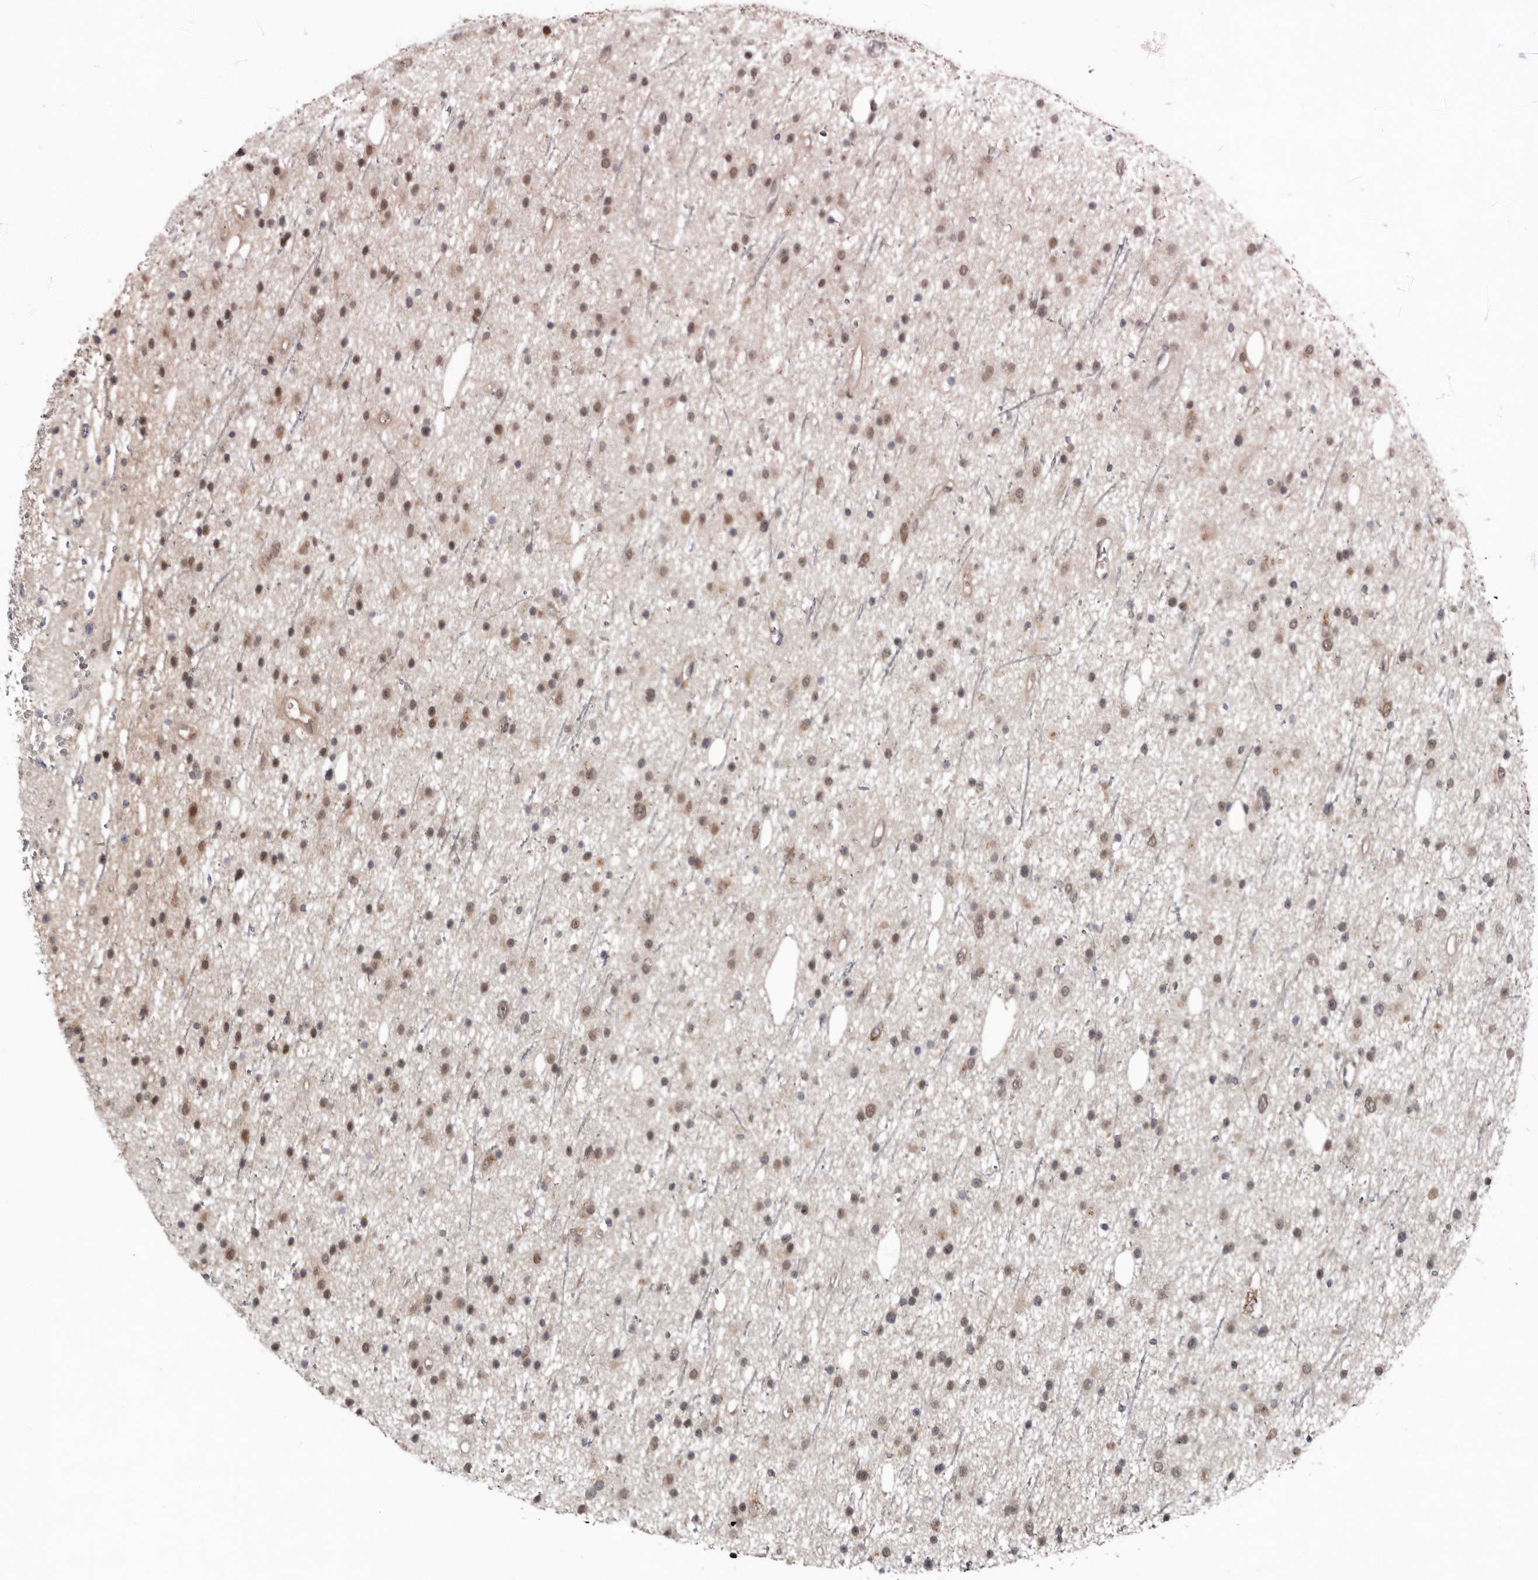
{"staining": {"intensity": "weak", "quantity": "25%-75%", "location": "cytoplasmic/membranous,nuclear"}, "tissue": "glioma", "cell_type": "Tumor cells", "image_type": "cancer", "snomed": [{"axis": "morphology", "description": "Glioma, malignant, Low grade"}, {"axis": "topography", "description": "Cerebral cortex"}], "caption": "Tumor cells exhibit low levels of weak cytoplasmic/membranous and nuclear staining in about 25%-75% of cells in human malignant glioma (low-grade). The protein is stained brown, and the nuclei are stained in blue (DAB (3,3'-diaminobenzidine) IHC with brightfield microscopy, high magnification).", "gene": "CHML", "patient": {"sex": "female", "age": 39}}